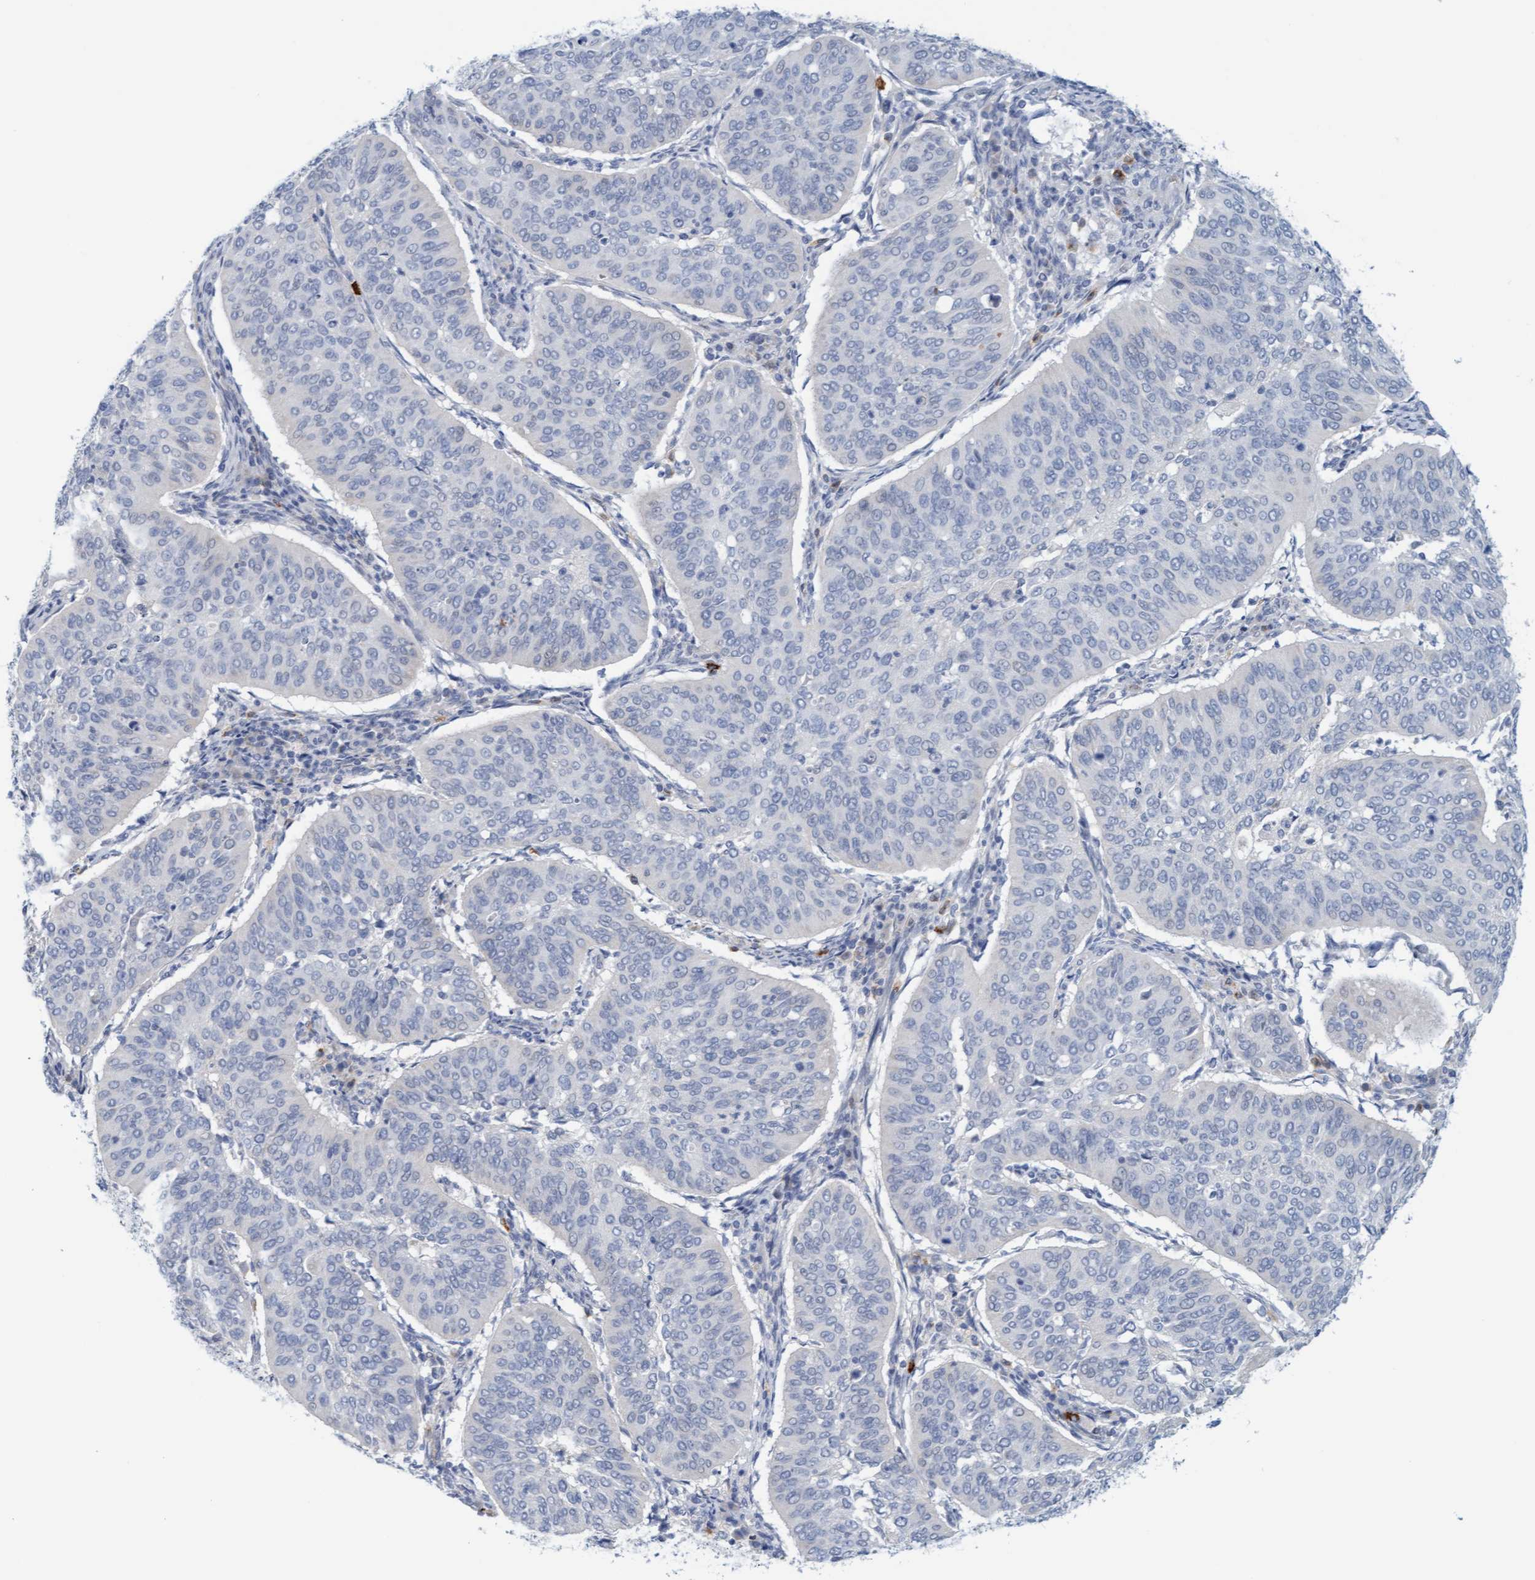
{"staining": {"intensity": "negative", "quantity": "none", "location": "none"}, "tissue": "cervical cancer", "cell_type": "Tumor cells", "image_type": "cancer", "snomed": [{"axis": "morphology", "description": "Normal tissue, NOS"}, {"axis": "morphology", "description": "Squamous cell carcinoma, NOS"}, {"axis": "topography", "description": "Cervix"}], "caption": "IHC of human cervical squamous cell carcinoma demonstrates no staining in tumor cells.", "gene": "CPA3", "patient": {"sex": "female", "age": 39}}